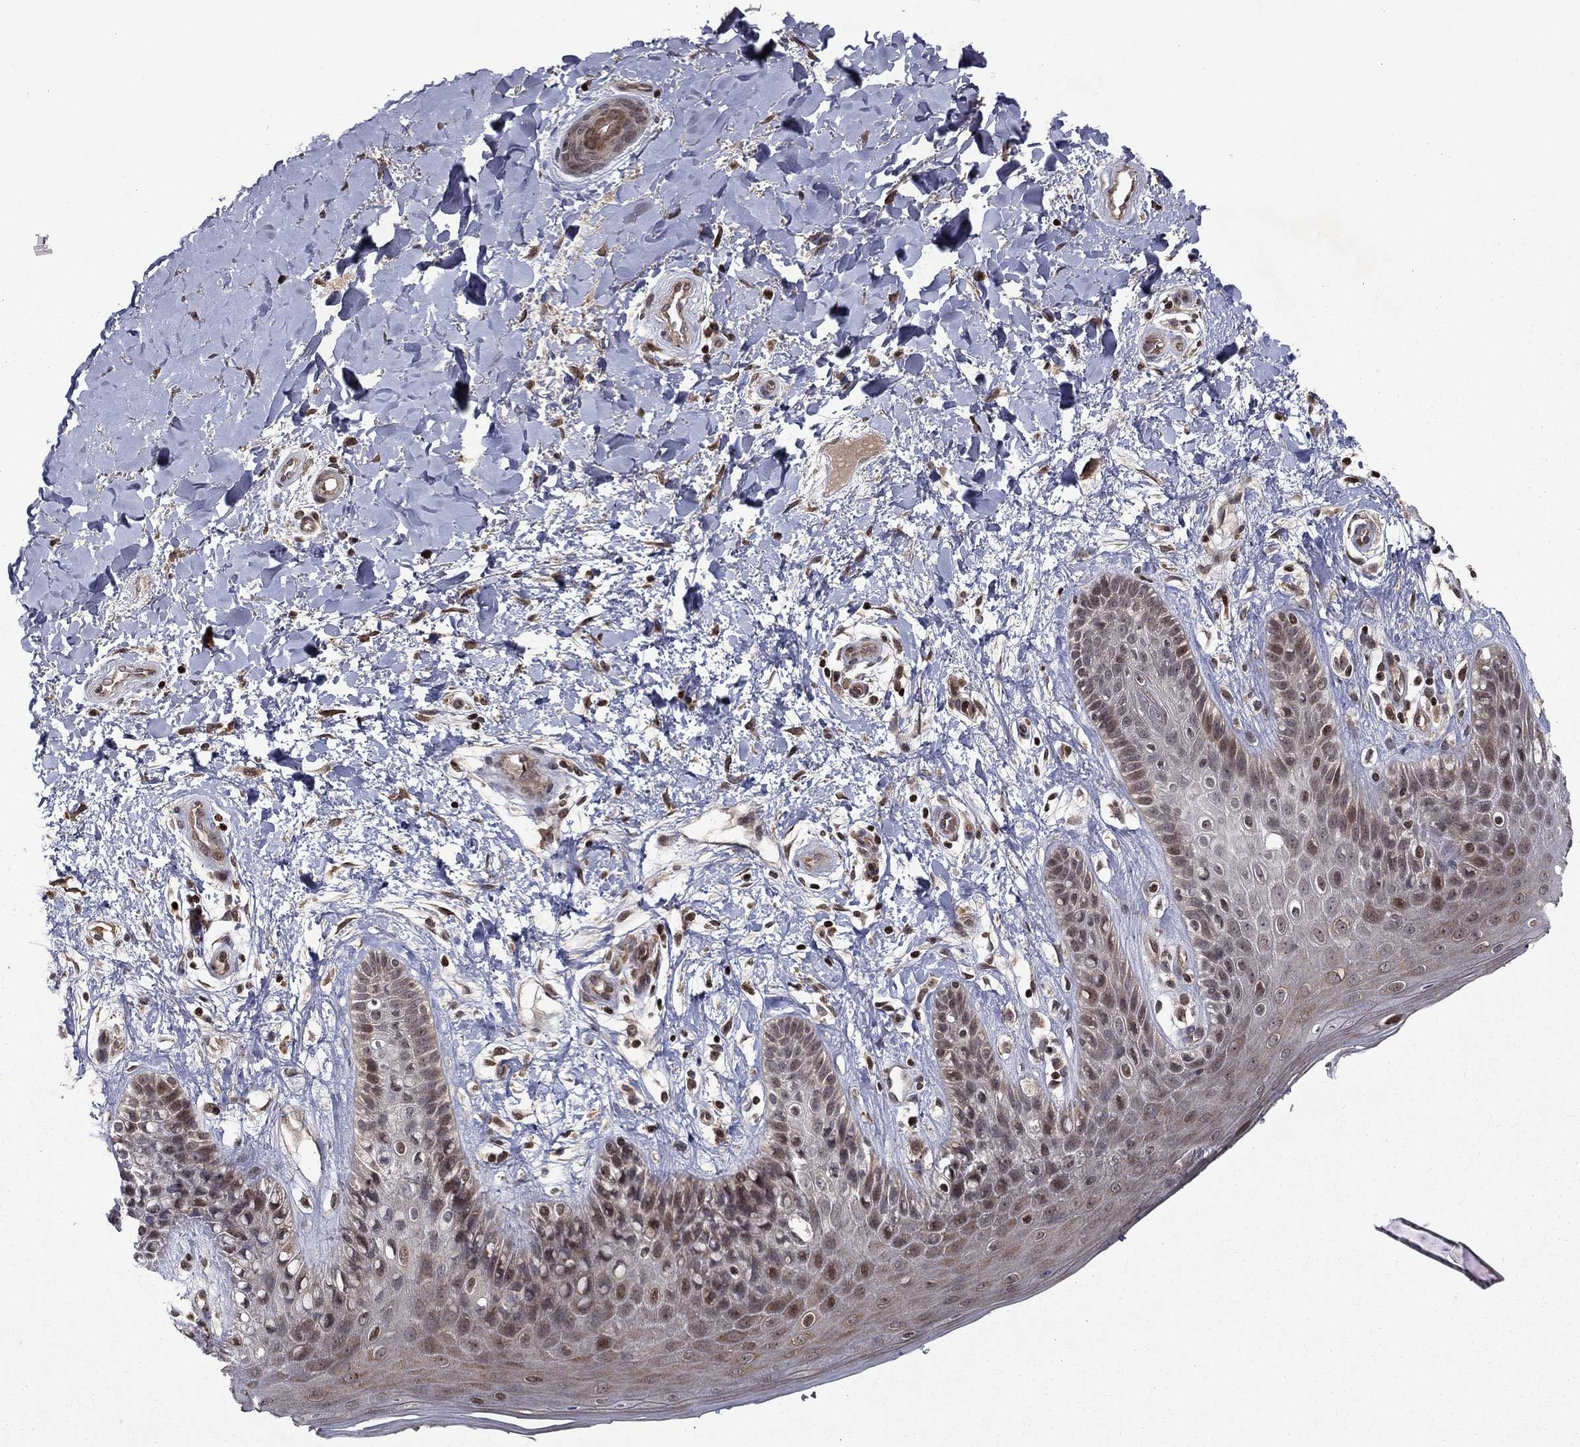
{"staining": {"intensity": "moderate", "quantity": "<25%", "location": "cytoplasmic/membranous,nuclear"}, "tissue": "skin", "cell_type": "Epidermal cells", "image_type": "normal", "snomed": [{"axis": "morphology", "description": "Normal tissue, NOS"}, {"axis": "topography", "description": "Anal"}], "caption": "Epidermal cells display low levels of moderate cytoplasmic/membranous,nuclear positivity in about <25% of cells in normal human skin.", "gene": "SORBS1", "patient": {"sex": "male", "age": 36}}